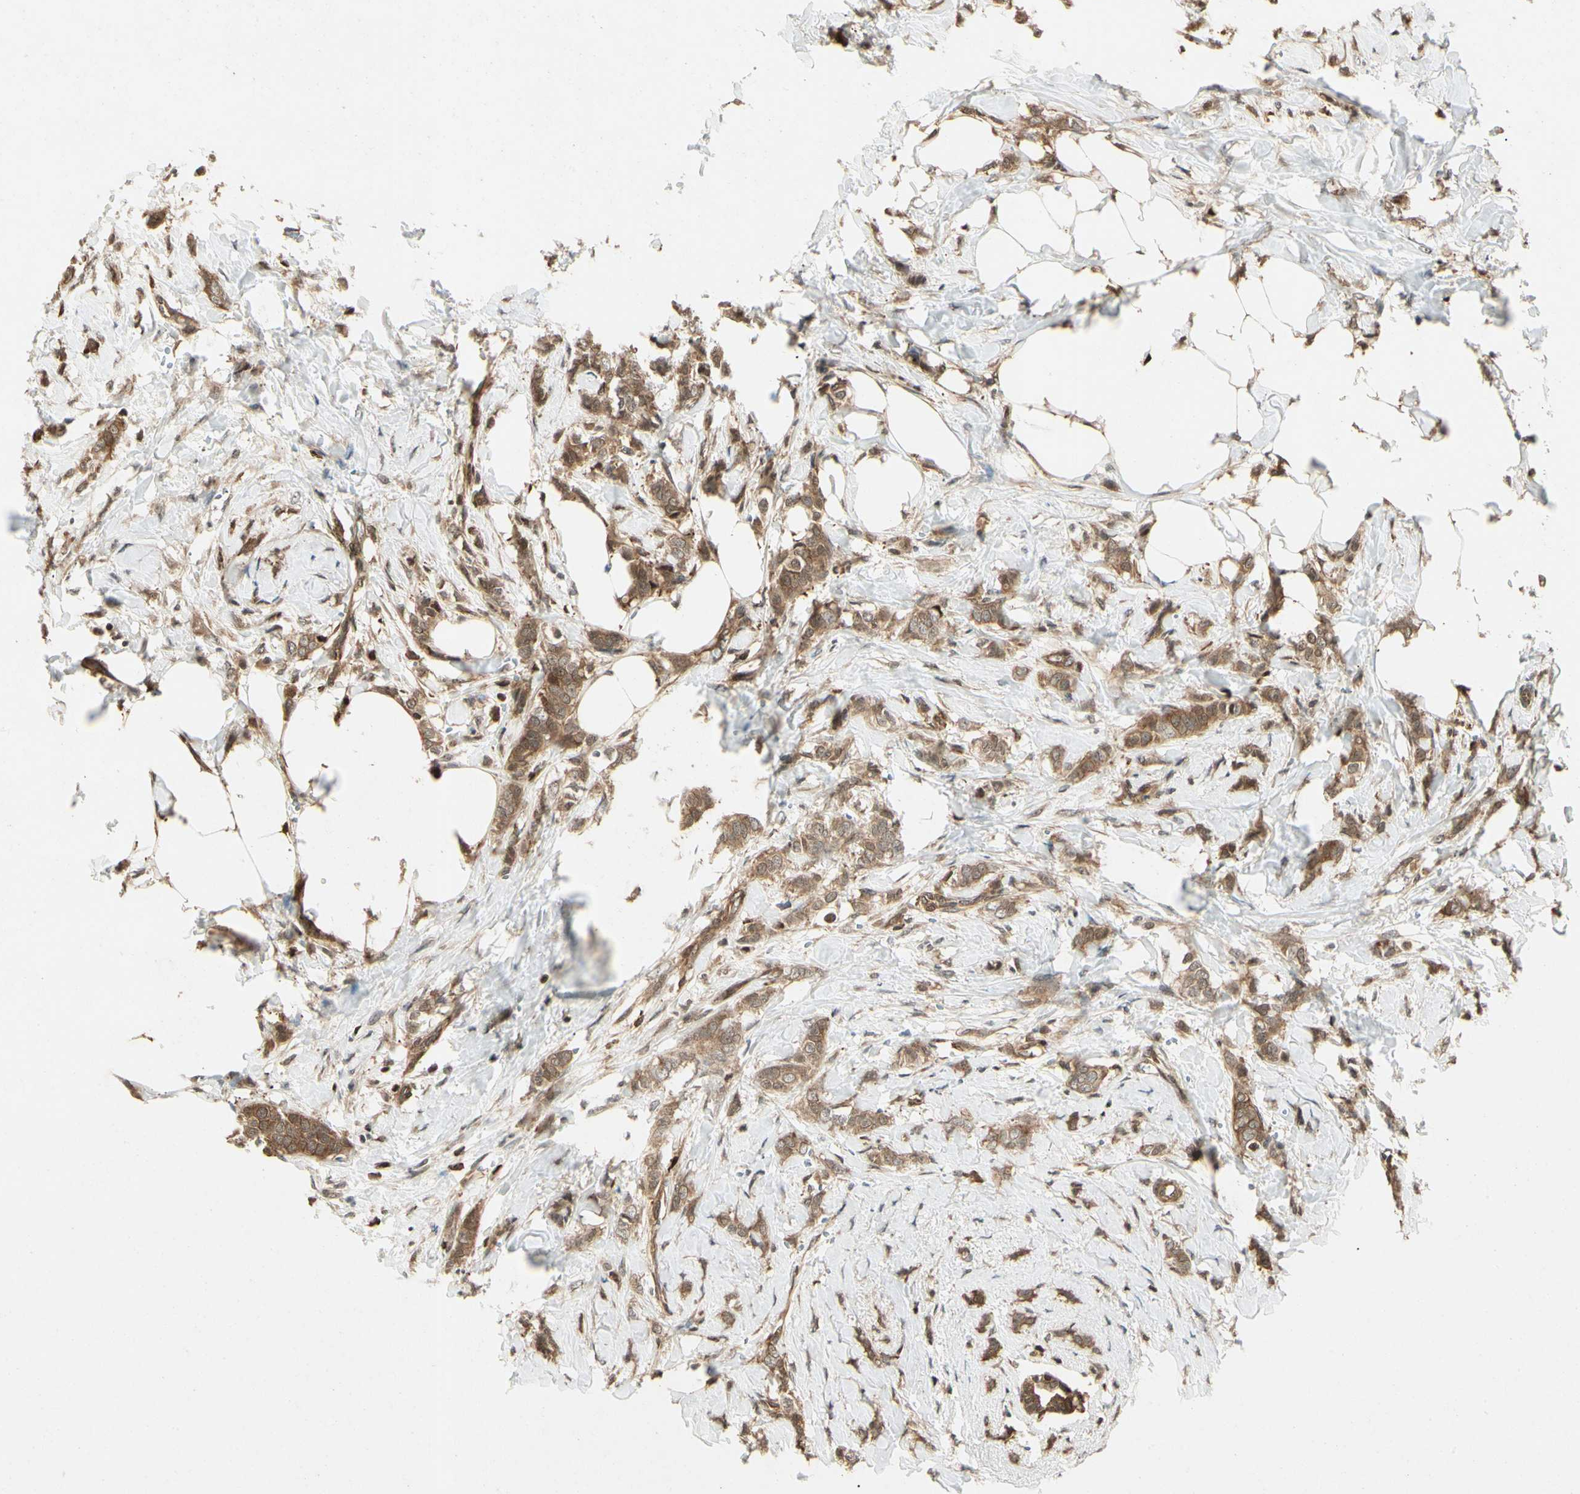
{"staining": {"intensity": "moderate", "quantity": ">75%", "location": "cytoplasmic/membranous"}, "tissue": "breast cancer", "cell_type": "Tumor cells", "image_type": "cancer", "snomed": [{"axis": "morphology", "description": "Lobular carcinoma, in situ"}, {"axis": "morphology", "description": "Lobular carcinoma"}, {"axis": "topography", "description": "Breast"}], "caption": "Protein analysis of breast cancer tissue exhibits moderate cytoplasmic/membranous expression in about >75% of tumor cells. (DAB IHC with brightfield microscopy, high magnification).", "gene": "YWHAQ", "patient": {"sex": "female", "age": 41}}